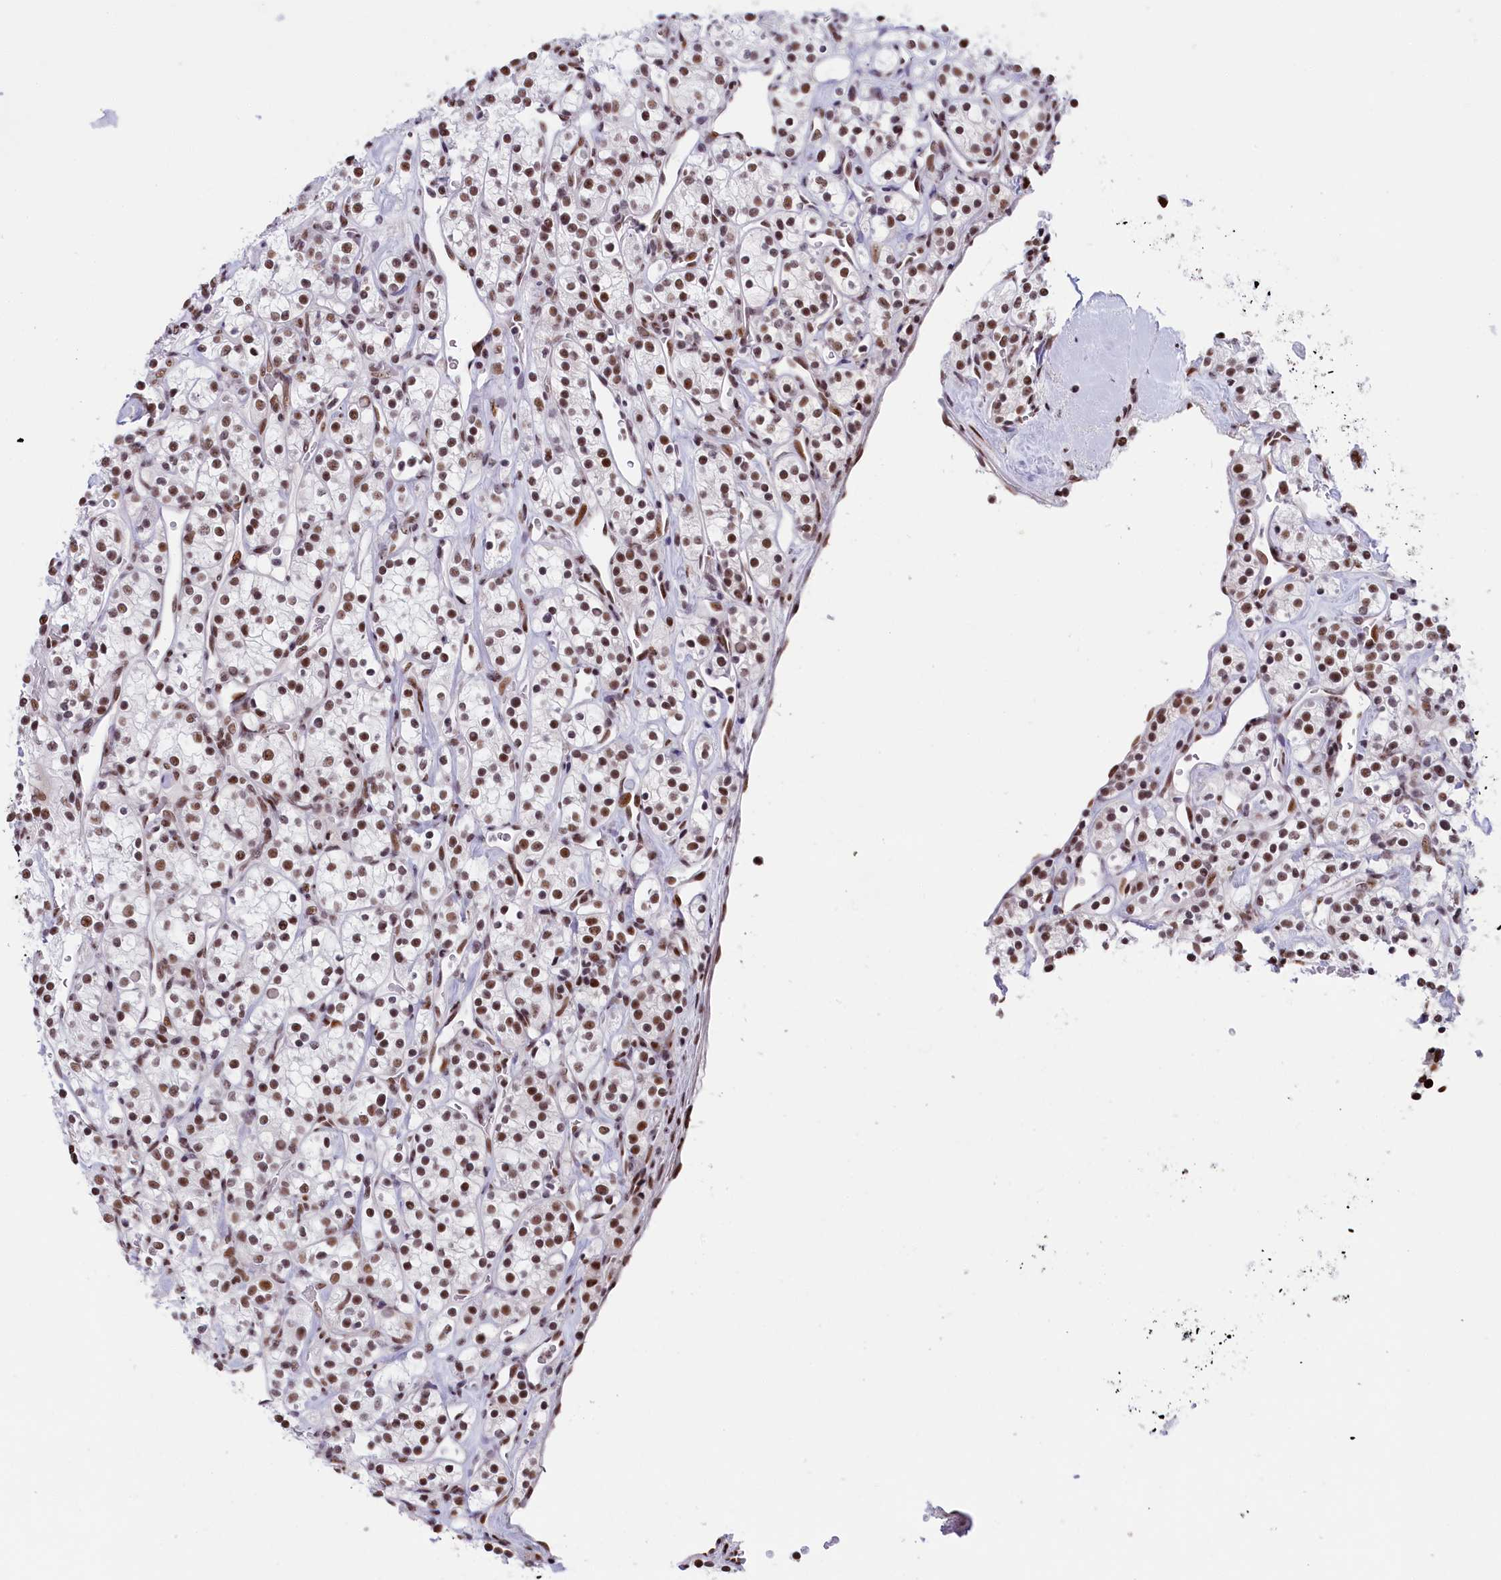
{"staining": {"intensity": "moderate", "quantity": ">75%", "location": "nuclear"}, "tissue": "renal cancer", "cell_type": "Tumor cells", "image_type": "cancer", "snomed": [{"axis": "morphology", "description": "Adenocarcinoma, NOS"}, {"axis": "topography", "description": "Kidney"}], "caption": "Approximately >75% of tumor cells in renal cancer (adenocarcinoma) demonstrate moderate nuclear protein expression as visualized by brown immunohistochemical staining.", "gene": "SNRNP70", "patient": {"sex": "male", "age": 77}}